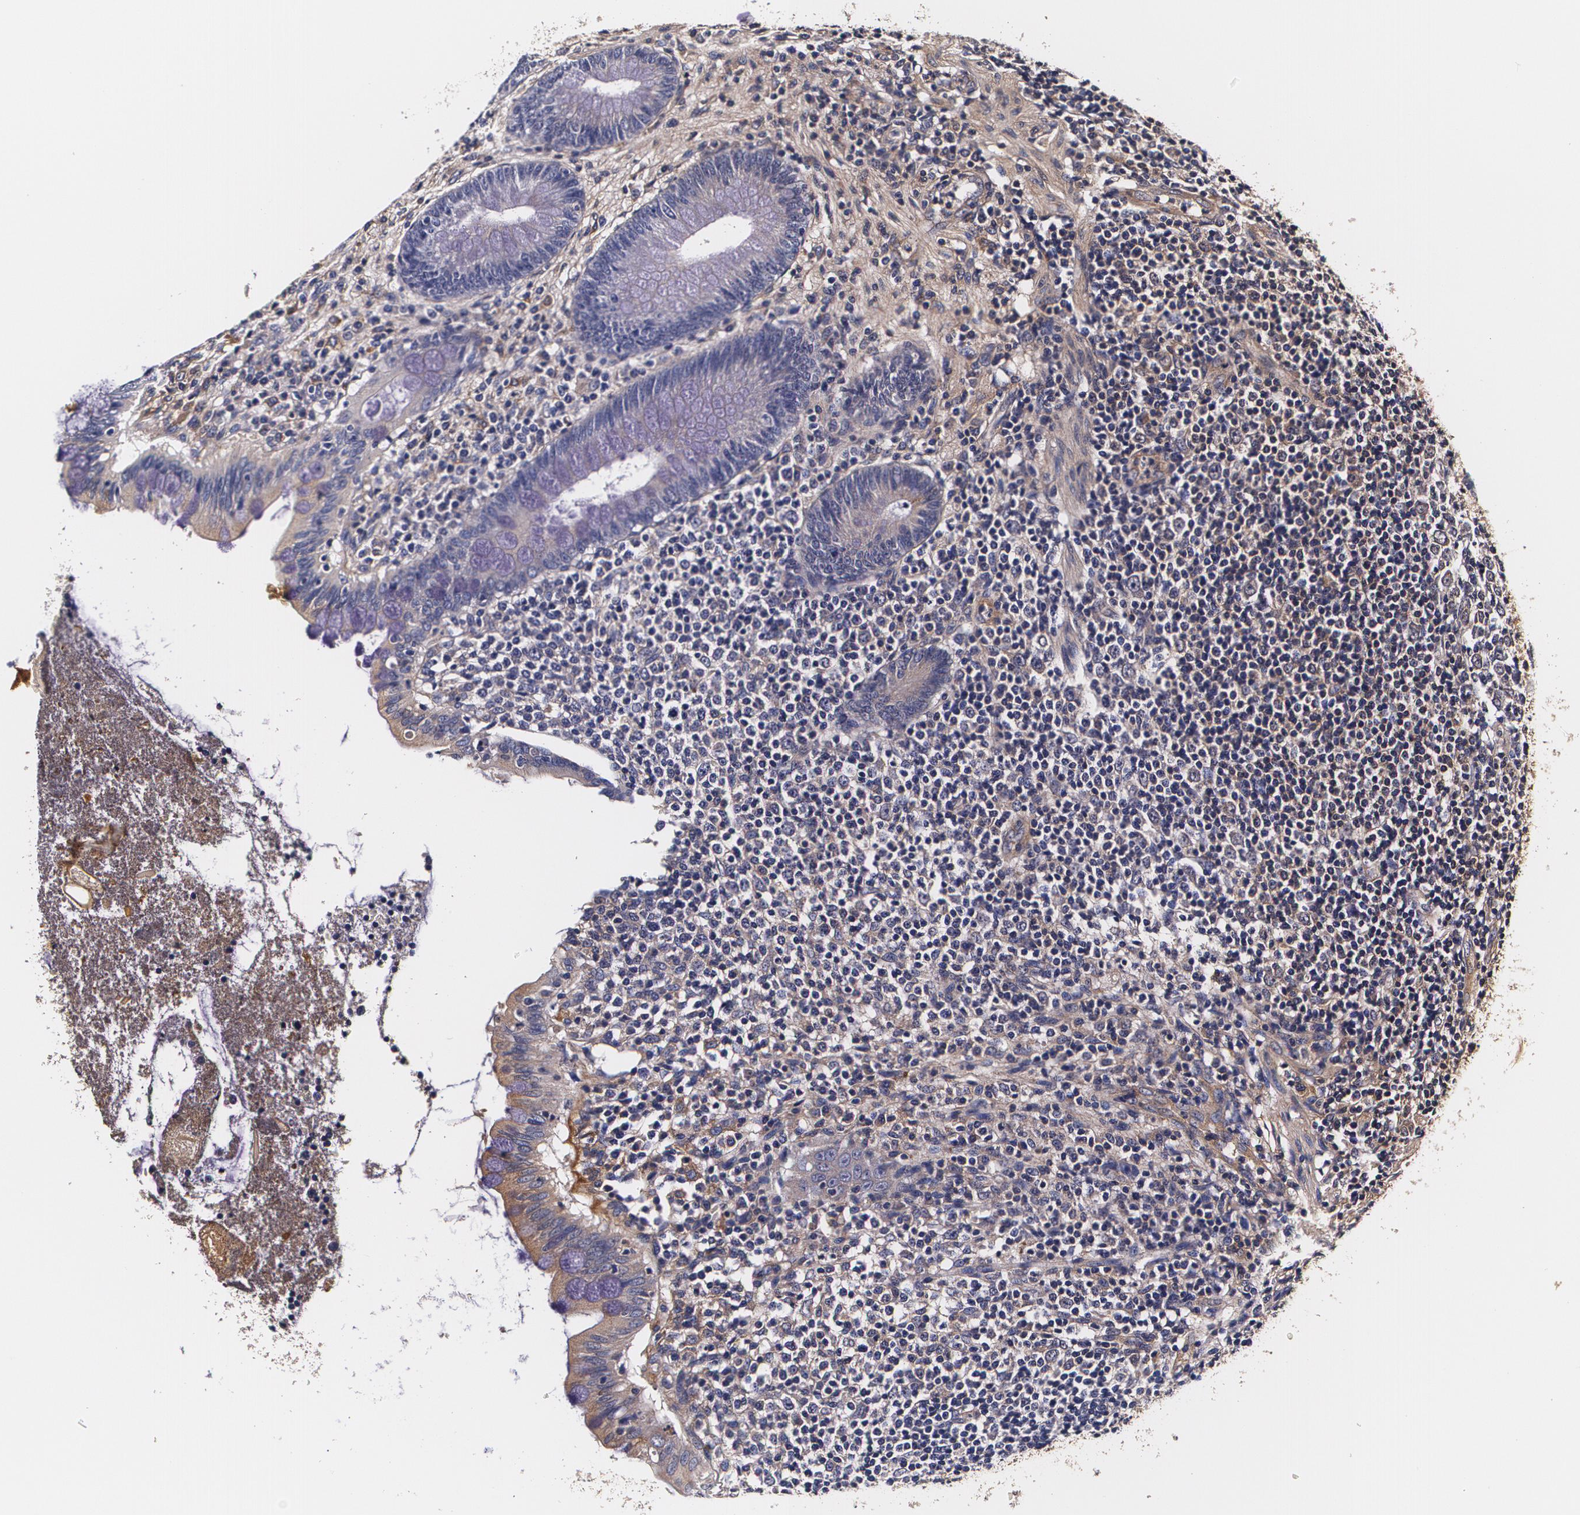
{"staining": {"intensity": "weak", "quantity": "<25%", "location": "cytoplasmic/membranous"}, "tissue": "appendix", "cell_type": "Glandular cells", "image_type": "normal", "snomed": [{"axis": "morphology", "description": "Normal tissue, NOS"}, {"axis": "topography", "description": "Appendix"}], "caption": "DAB immunohistochemical staining of normal appendix demonstrates no significant positivity in glandular cells.", "gene": "TTR", "patient": {"sex": "female", "age": 66}}